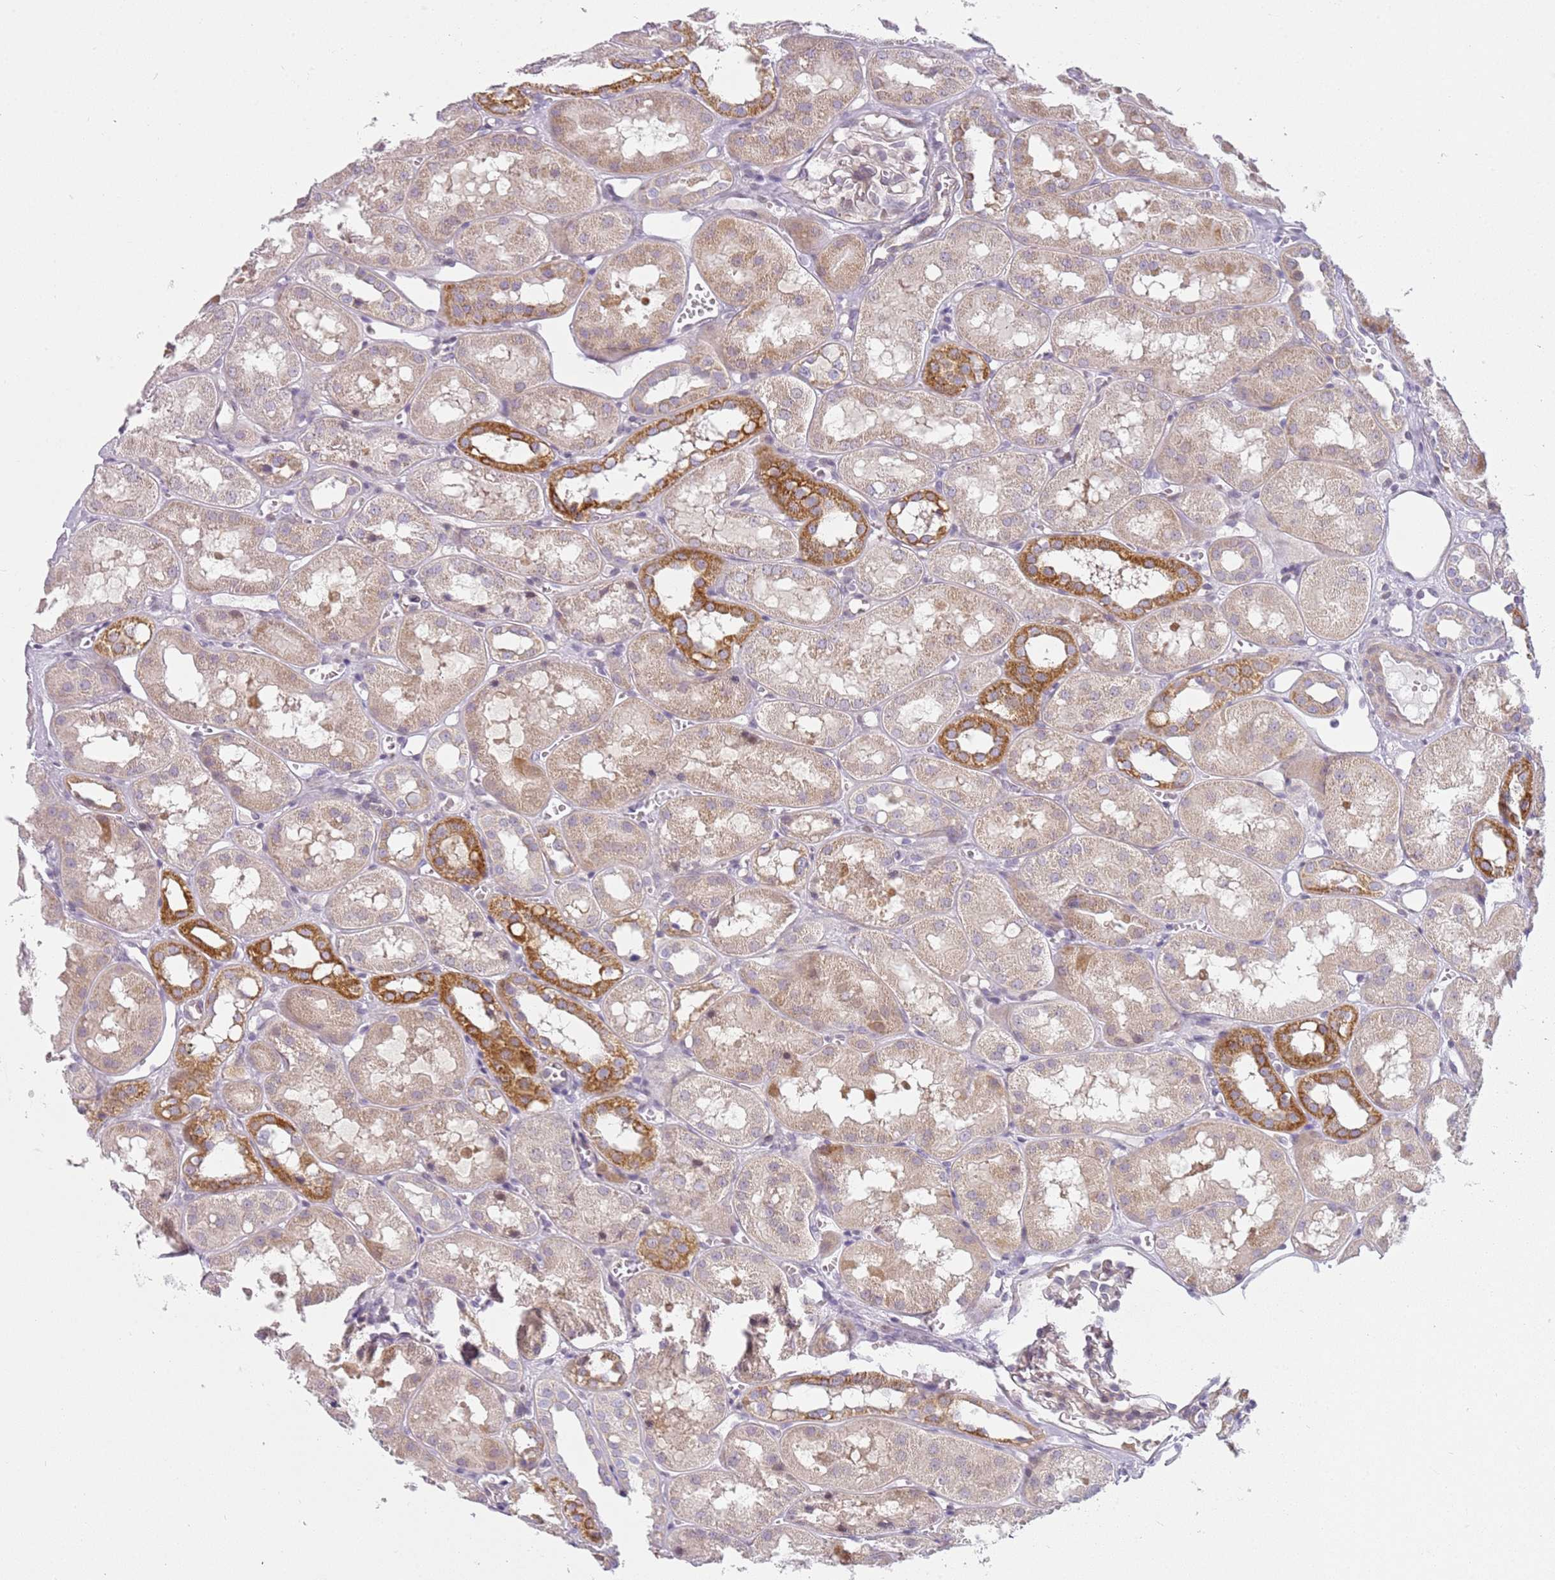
{"staining": {"intensity": "negative", "quantity": "none", "location": "none"}, "tissue": "kidney", "cell_type": "Cells in glomeruli", "image_type": "normal", "snomed": [{"axis": "morphology", "description": "Normal tissue, NOS"}, {"axis": "topography", "description": "Kidney"}], "caption": "DAB (3,3'-diaminobenzidine) immunohistochemical staining of unremarkable kidney displays no significant positivity in cells in glomeruli. The staining is performed using DAB (3,3'-diaminobenzidine) brown chromogen with nuclei counter-stained in using hematoxylin.", "gene": "DEFB116", "patient": {"sex": "male", "age": 16}}